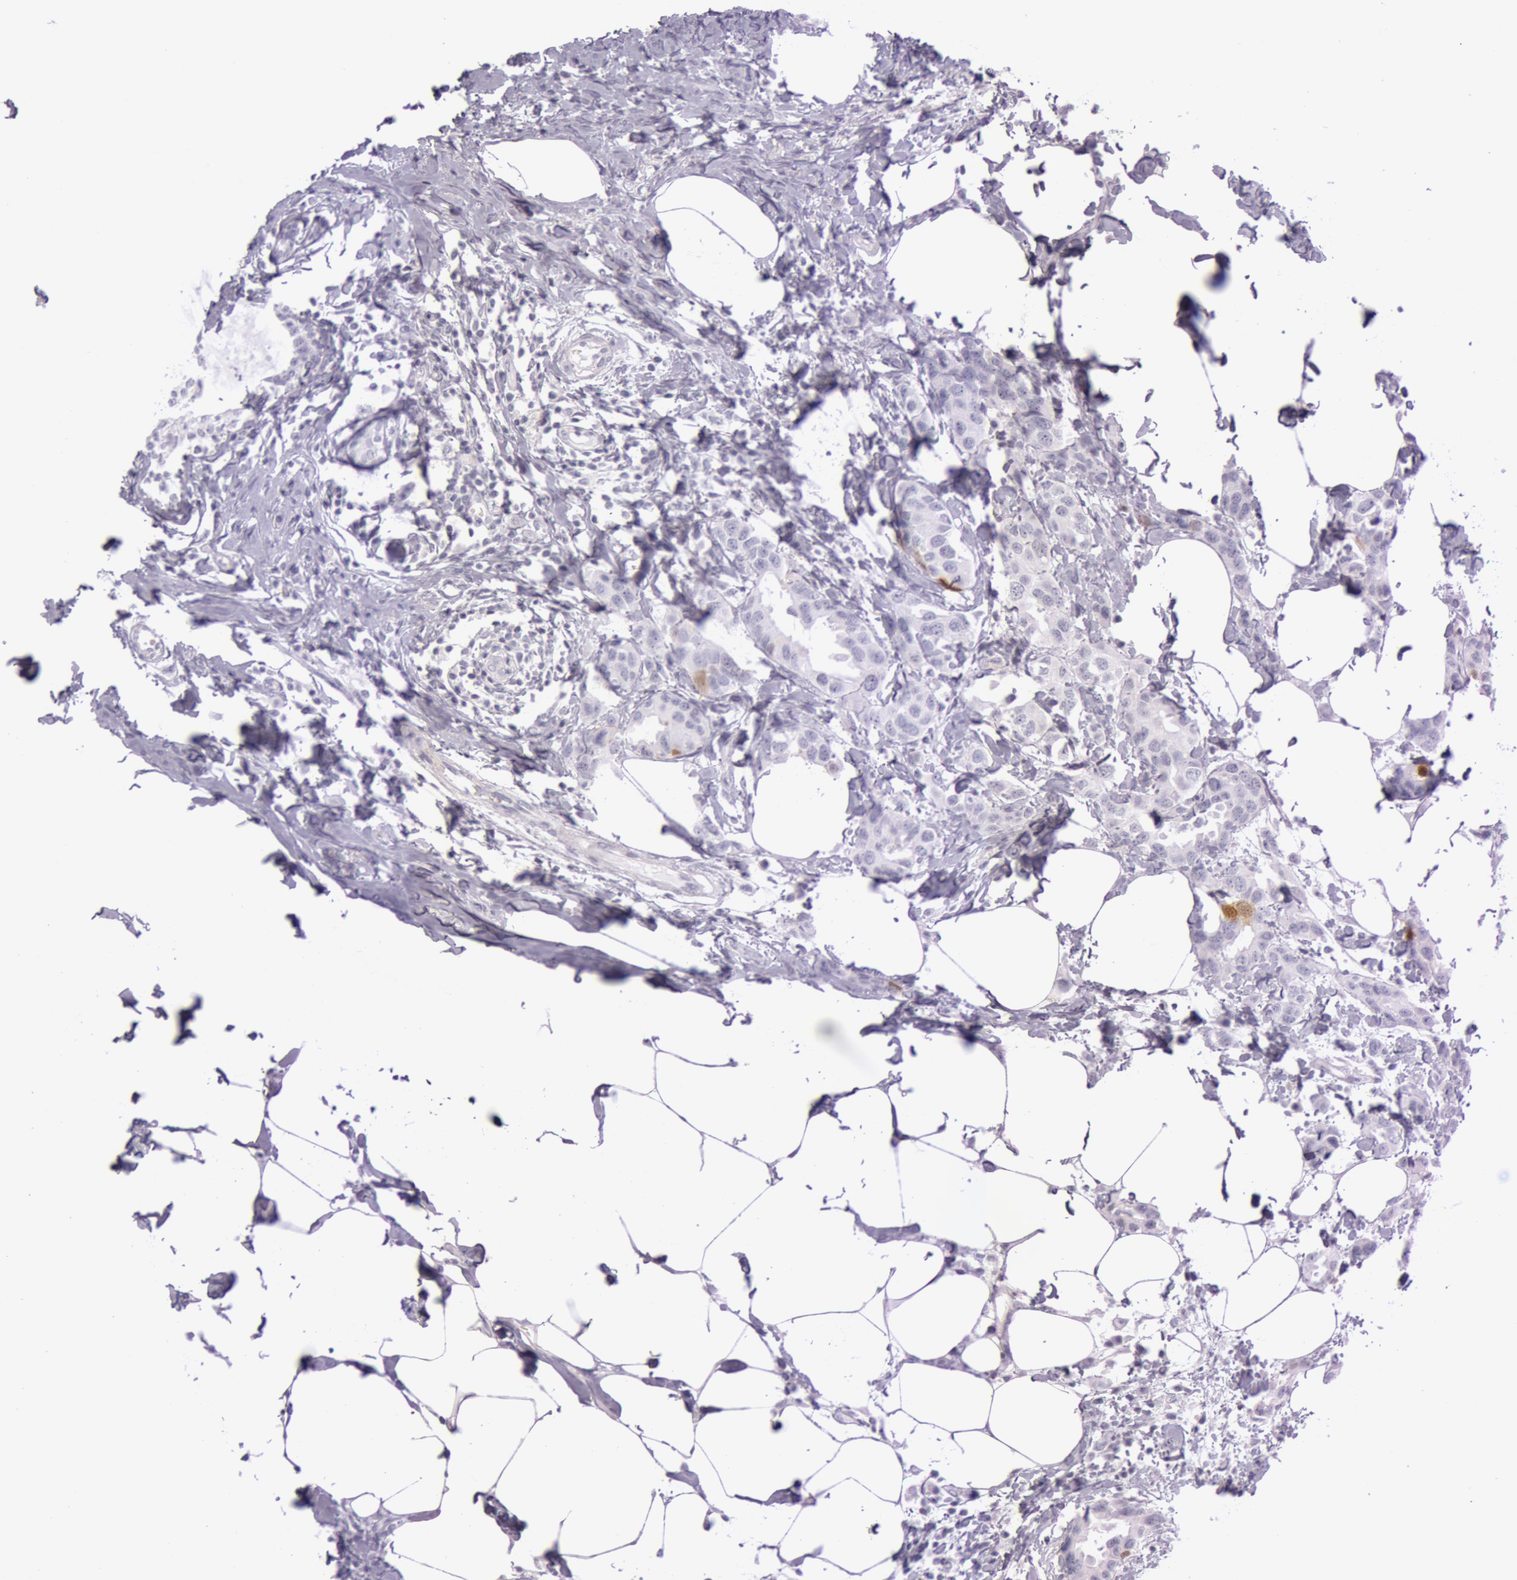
{"staining": {"intensity": "negative", "quantity": "none", "location": "none"}, "tissue": "breast cancer", "cell_type": "Tumor cells", "image_type": "cancer", "snomed": [{"axis": "morphology", "description": "Normal tissue, NOS"}, {"axis": "morphology", "description": "Duct carcinoma"}, {"axis": "topography", "description": "Breast"}], "caption": "High magnification brightfield microscopy of intraductal carcinoma (breast) stained with DAB (brown) and counterstained with hematoxylin (blue): tumor cells show no significant staining.", "gene": "S100A7", "patient": {"sex": "female", "age": 50}}